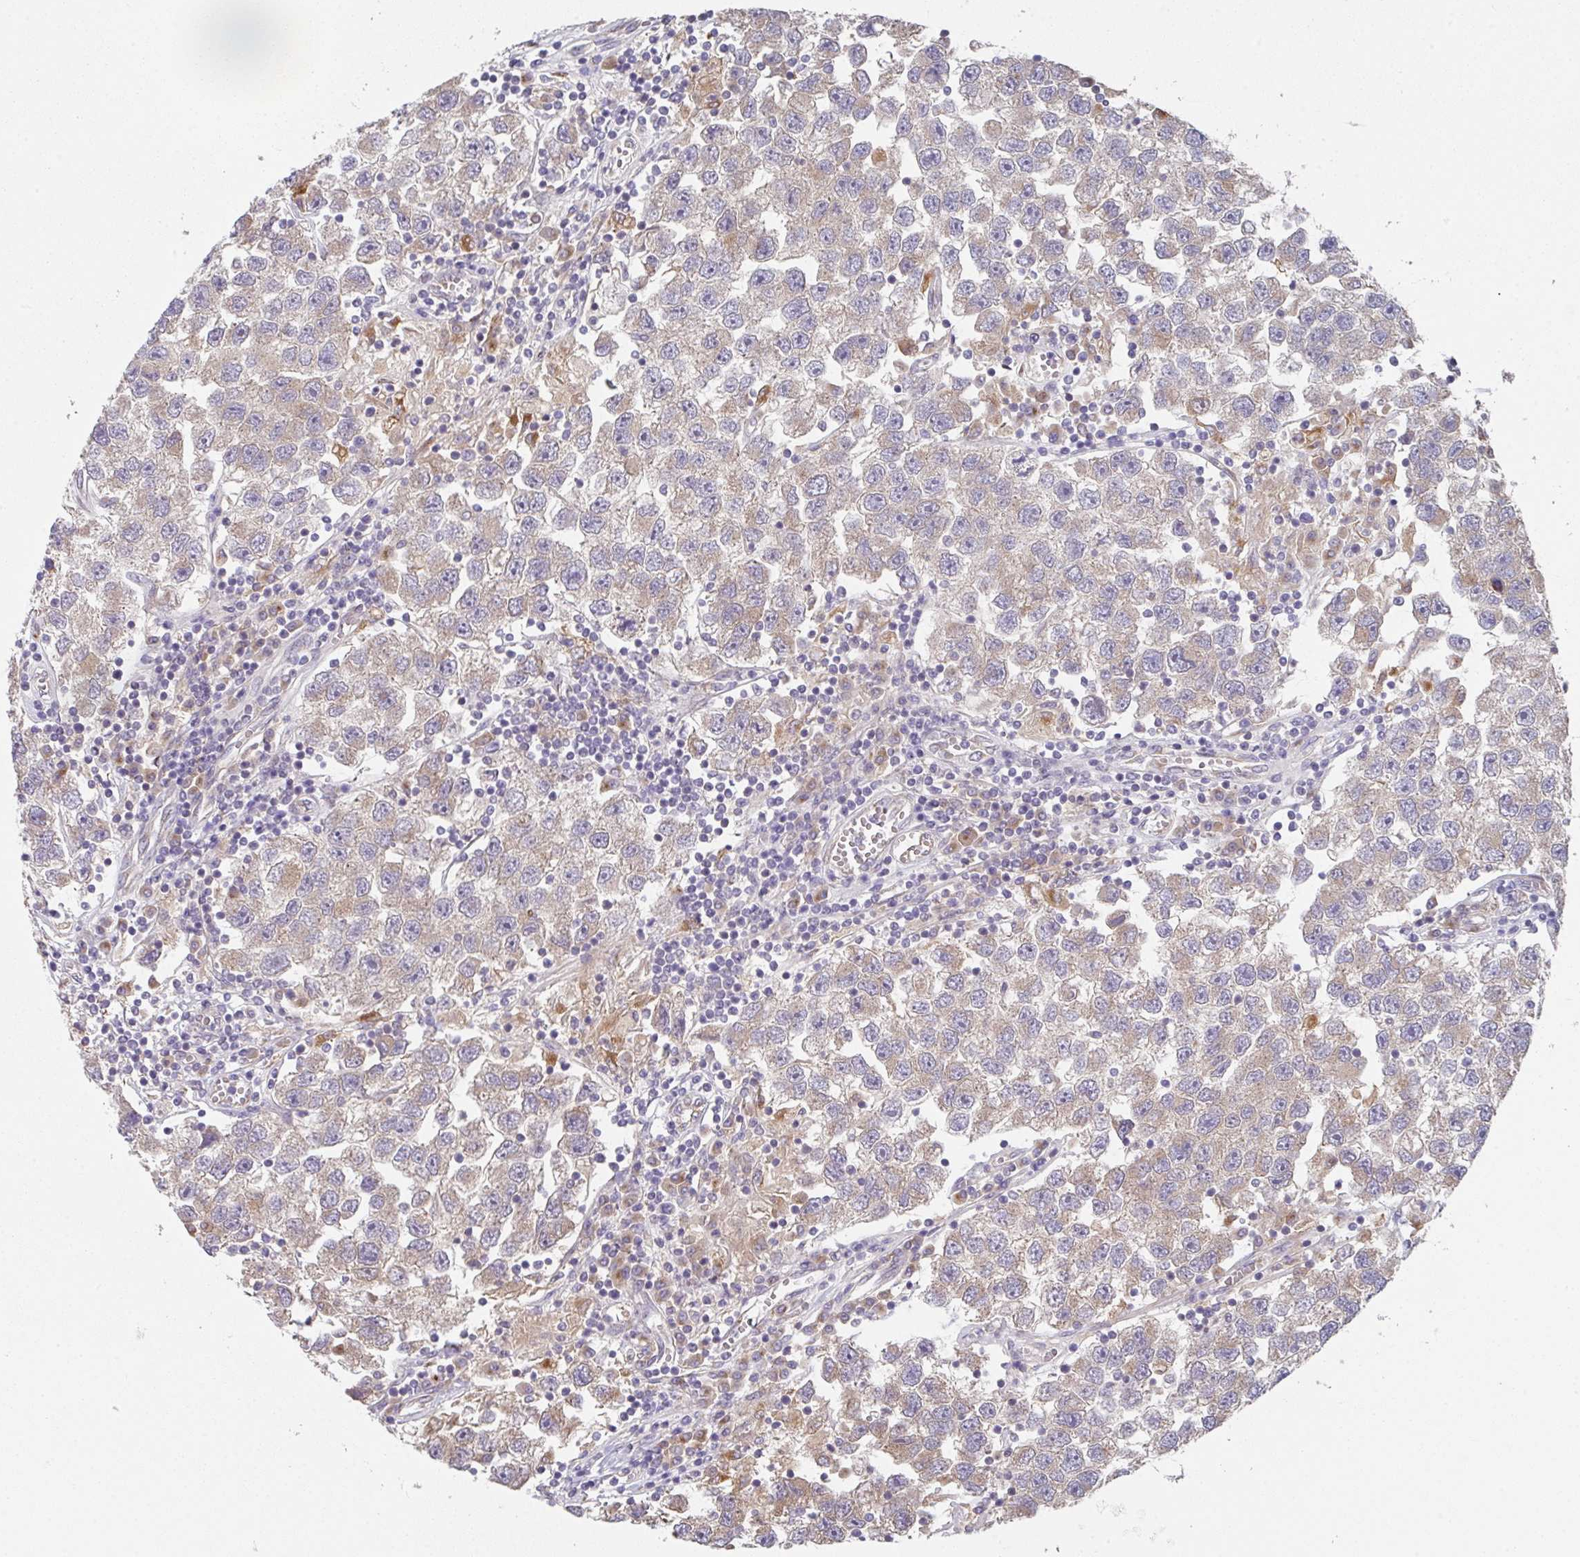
{"staining": {"intensity": "weak", "quantity": "25%-75%", "location": "cytoplasmic/membranous"}, "tissue": "testis cancer", "cell_type": "Tumor cells", "image_type": "cancer", "snomed": [{"axis": "morphology", "description": "Seminoma, NOS"}, {"axis": "topography", "description": "Testis"}], "caption": "Tumor cells exhibit low levels of weak cytoplasmic/membranous expression in about 25%-75% of cells in testis cancer. The protein of interest is shown in brown color, while the nuclei are stained blue.", "gene": "TSPAN31", "patient": {"sex": "male", "age": 26}}